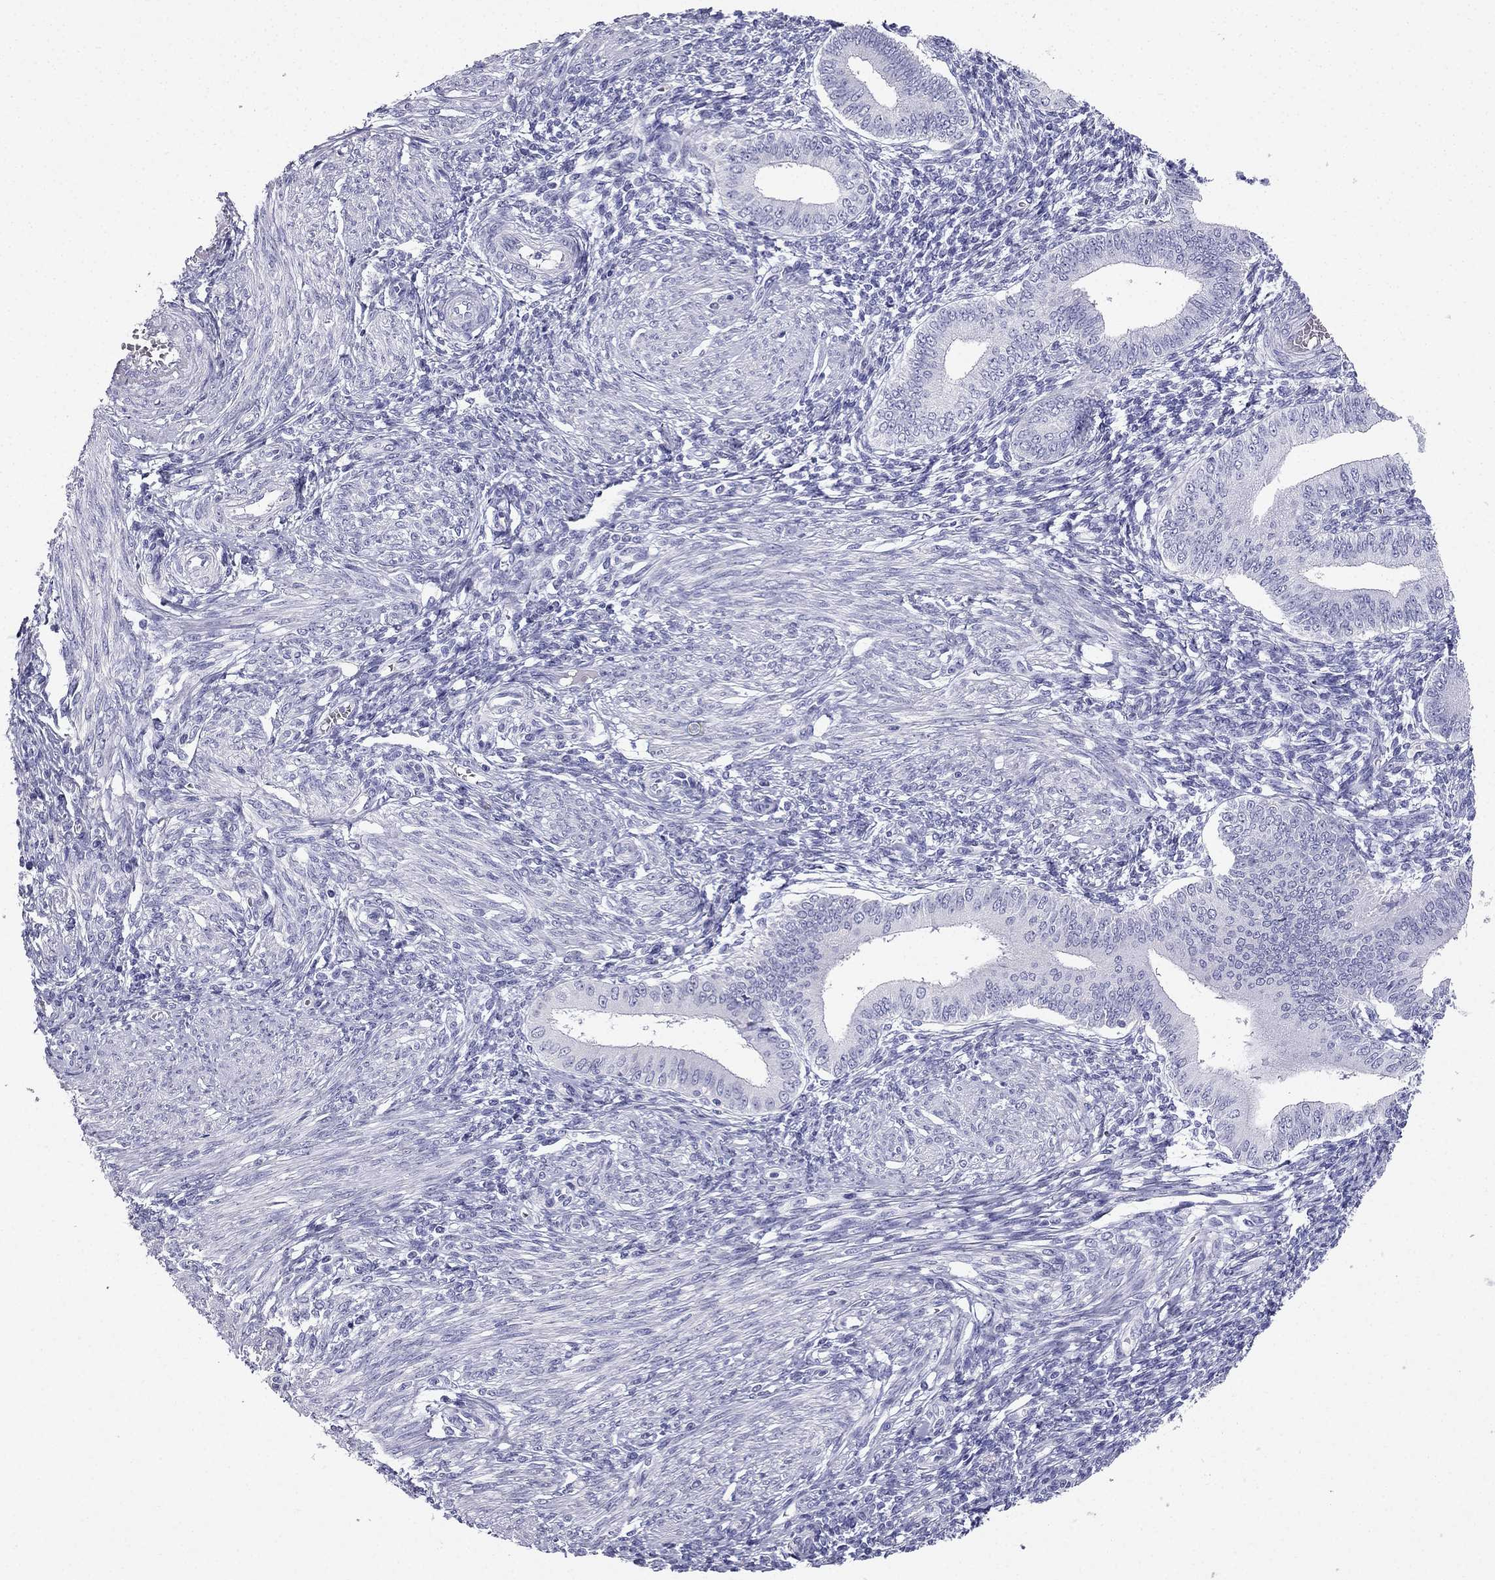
{"staining": {"intensity": "negative", "quantity": "none", "location": "none"}, "tissue": "endometrium", "cell_type": "Cells in endometrial stroma", "image_type": "normal", "snomed": [{"axis": "morphology", "description": "Normal tissue, NOS"}, {"axis": "topography", "description": "Endometrium"}], "caption": "Immunohistochemical staining of normal human endometrium reveals no significant staining in cells in endometrial stroma.", "gene": "NPTX1", "patient": {"sex": "female", "age": 42}}